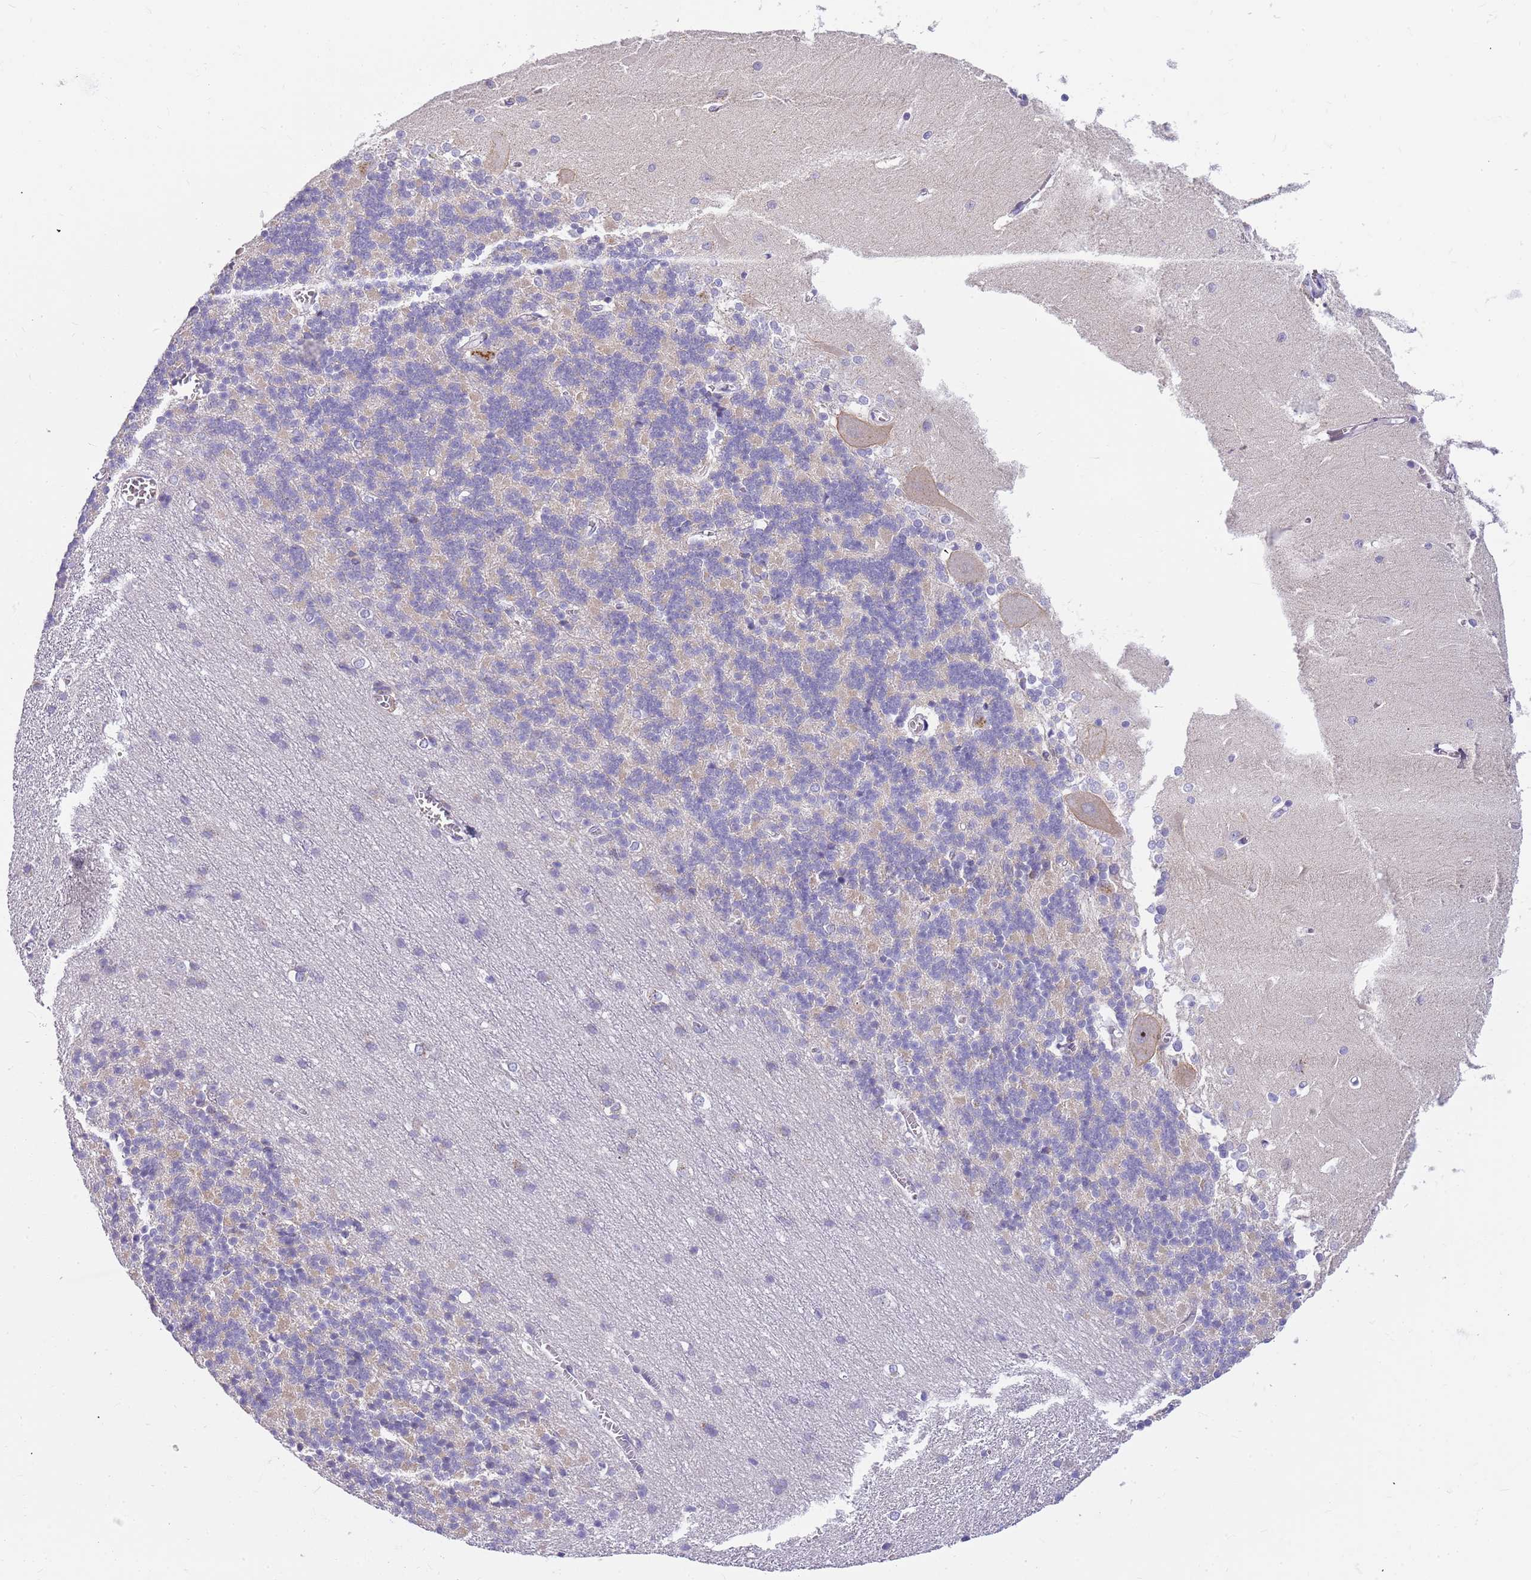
{"staining": {"intensity": "negative", "quantity": "none", "location": "none"}, "tissue": "cerebellum", "cell_type": "Cells in granular layer", "image_type": "normal", "snomed": [{"axis": "morphology", "description": "Normal tissue, NOS"}, {"axis": "topography", "description": "Cerebellum"}], "caption": "The histopathology image exhibits no staining of cells in granular layer in normal cerebellum.", "gene": "DNAJA3", "patient": {"sex": "male", "age": 37}}